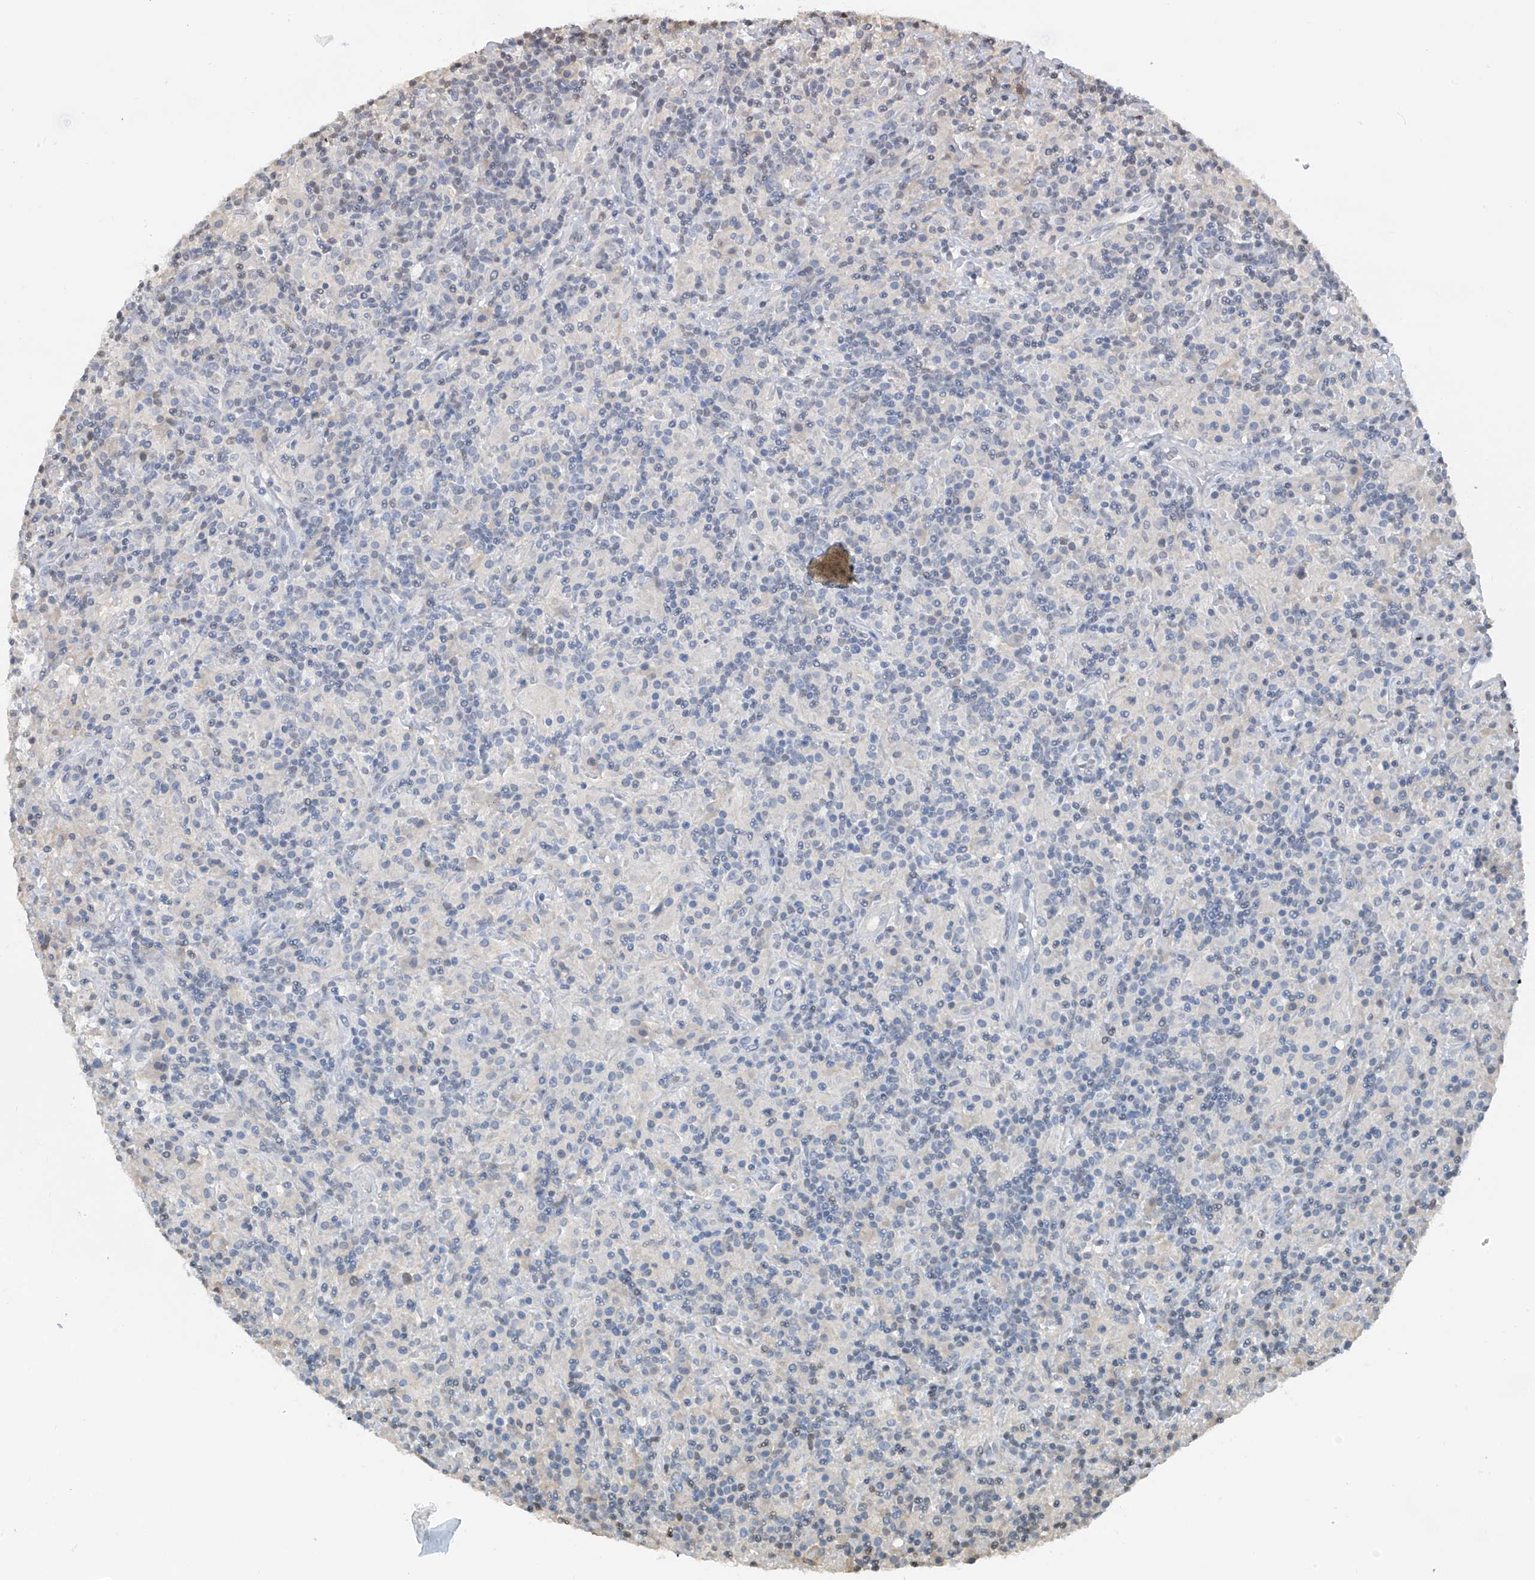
{"staining": {"intensity": "negative", "quantity": "none", "location": "none"}, "tissue": "lymphoma", "cell_type": "Tumor cells", "image_type": "cancer", "snomed": [{"axis": "morphology", "description": "Hodgkin's disease, NOS"}, {"axis": "topography", "description": "Lymph node"}], "caption": "Human Hodgkin's disease stained for a protein using immunohistochemistry (IHC) exhibits no expression in tumor cells.", "gene": "PMM1", "patient": {"sex": "male", "age": 70}}